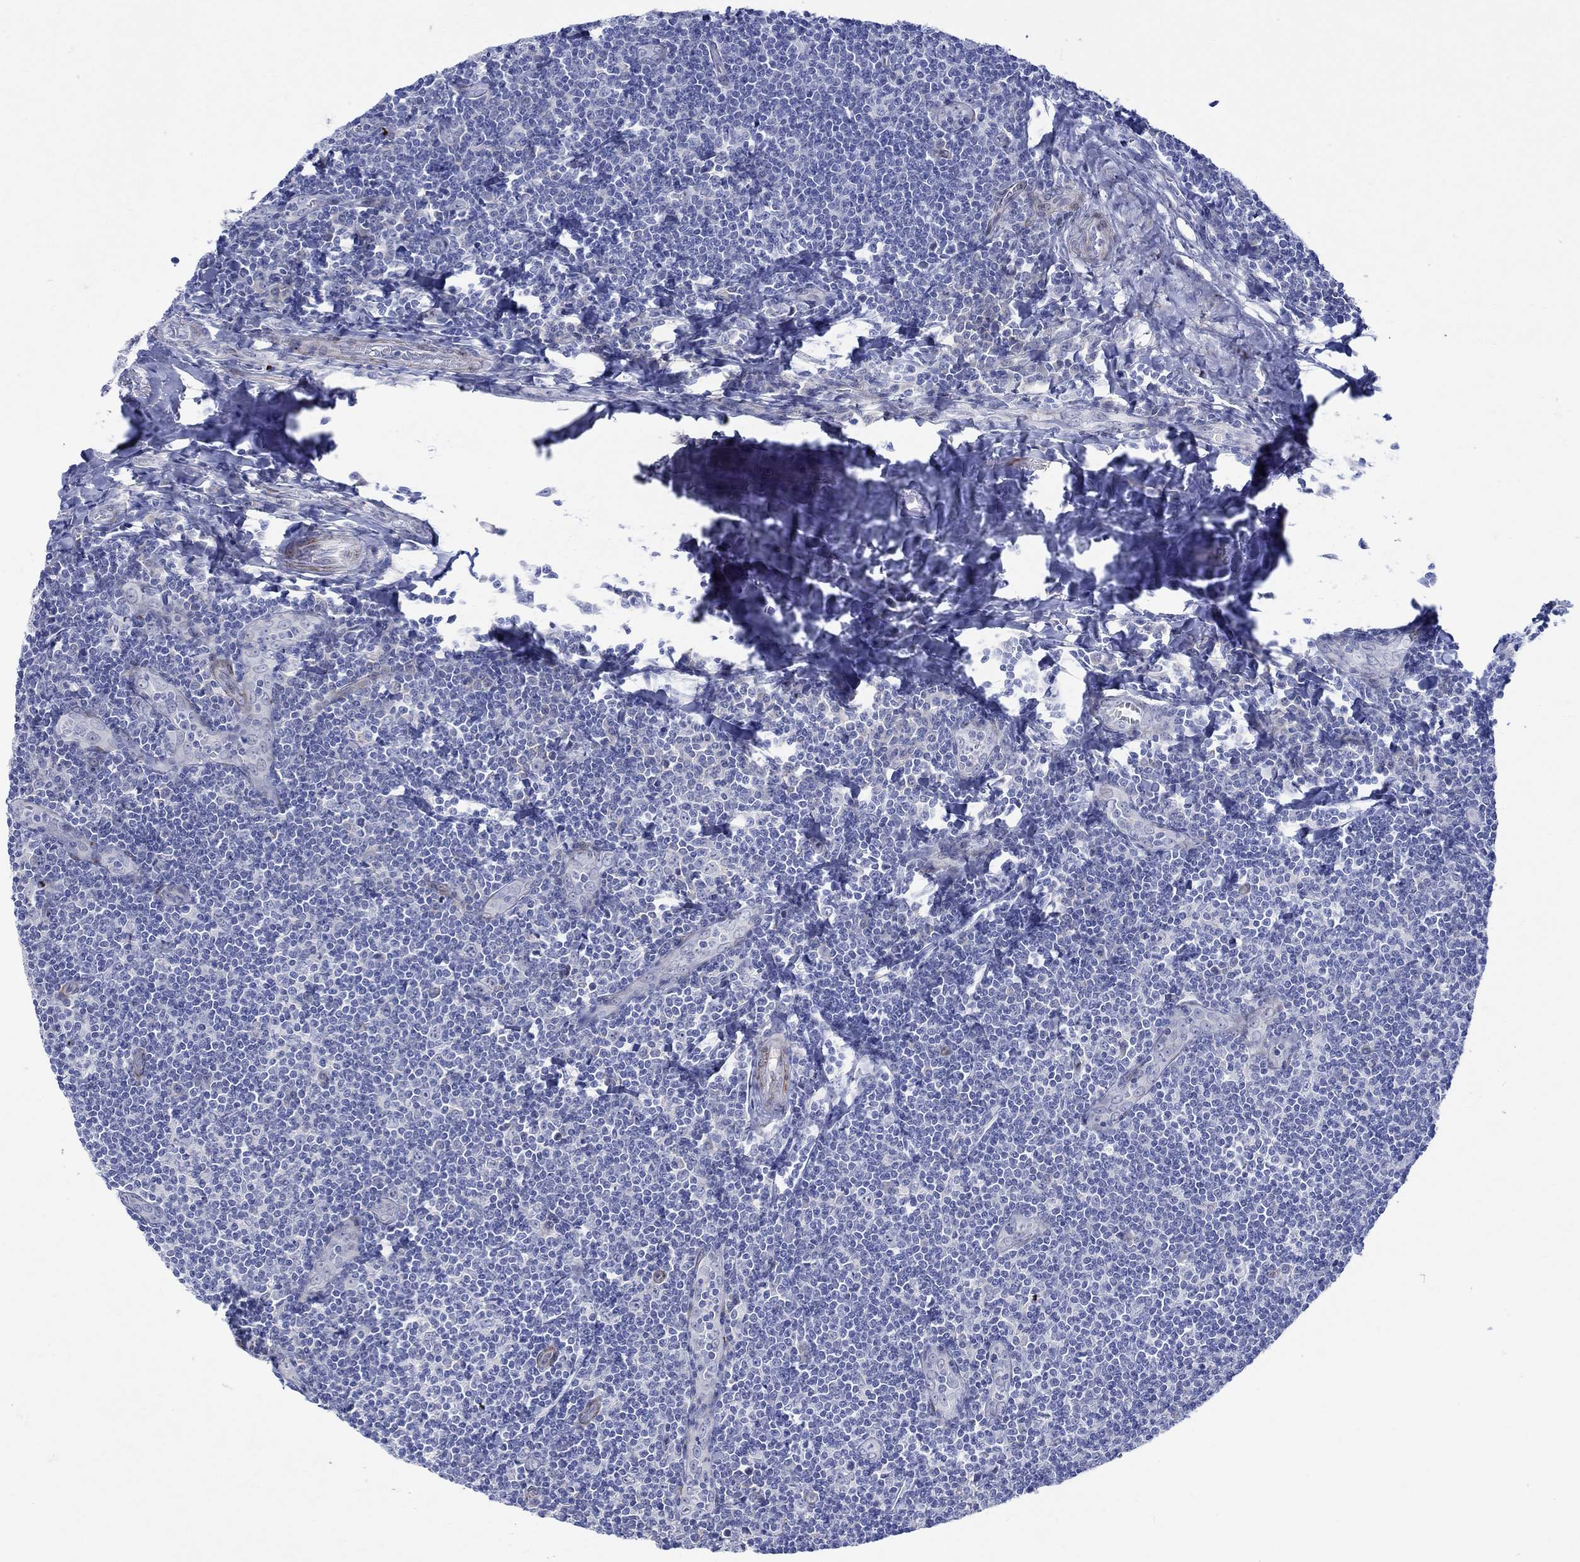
{"staining": {"intensity": "negative", "quantity": "none", "location": "none"}, "tissue": "tonsil", "cell_type": "Germinal center cells", "image_type": "normal", "snomed": [{"axis": "morphology", "description": "Normal tissue, NOS"}, {"axis": "morphology", "description": "Inflammation, NOS"}, {"axis": "topography", "description": "Tonsil"}], "caption": "Germinal center cells are negative for brown protein staining in benign tonsil. The staining was performed using DAB to visualize the protein expression in brown, while the nuclei were stained in blue with hematoxylin (Magnification: 20x).", "gene": "KSR2", "patient": {"sex": "female", "age": 31}}